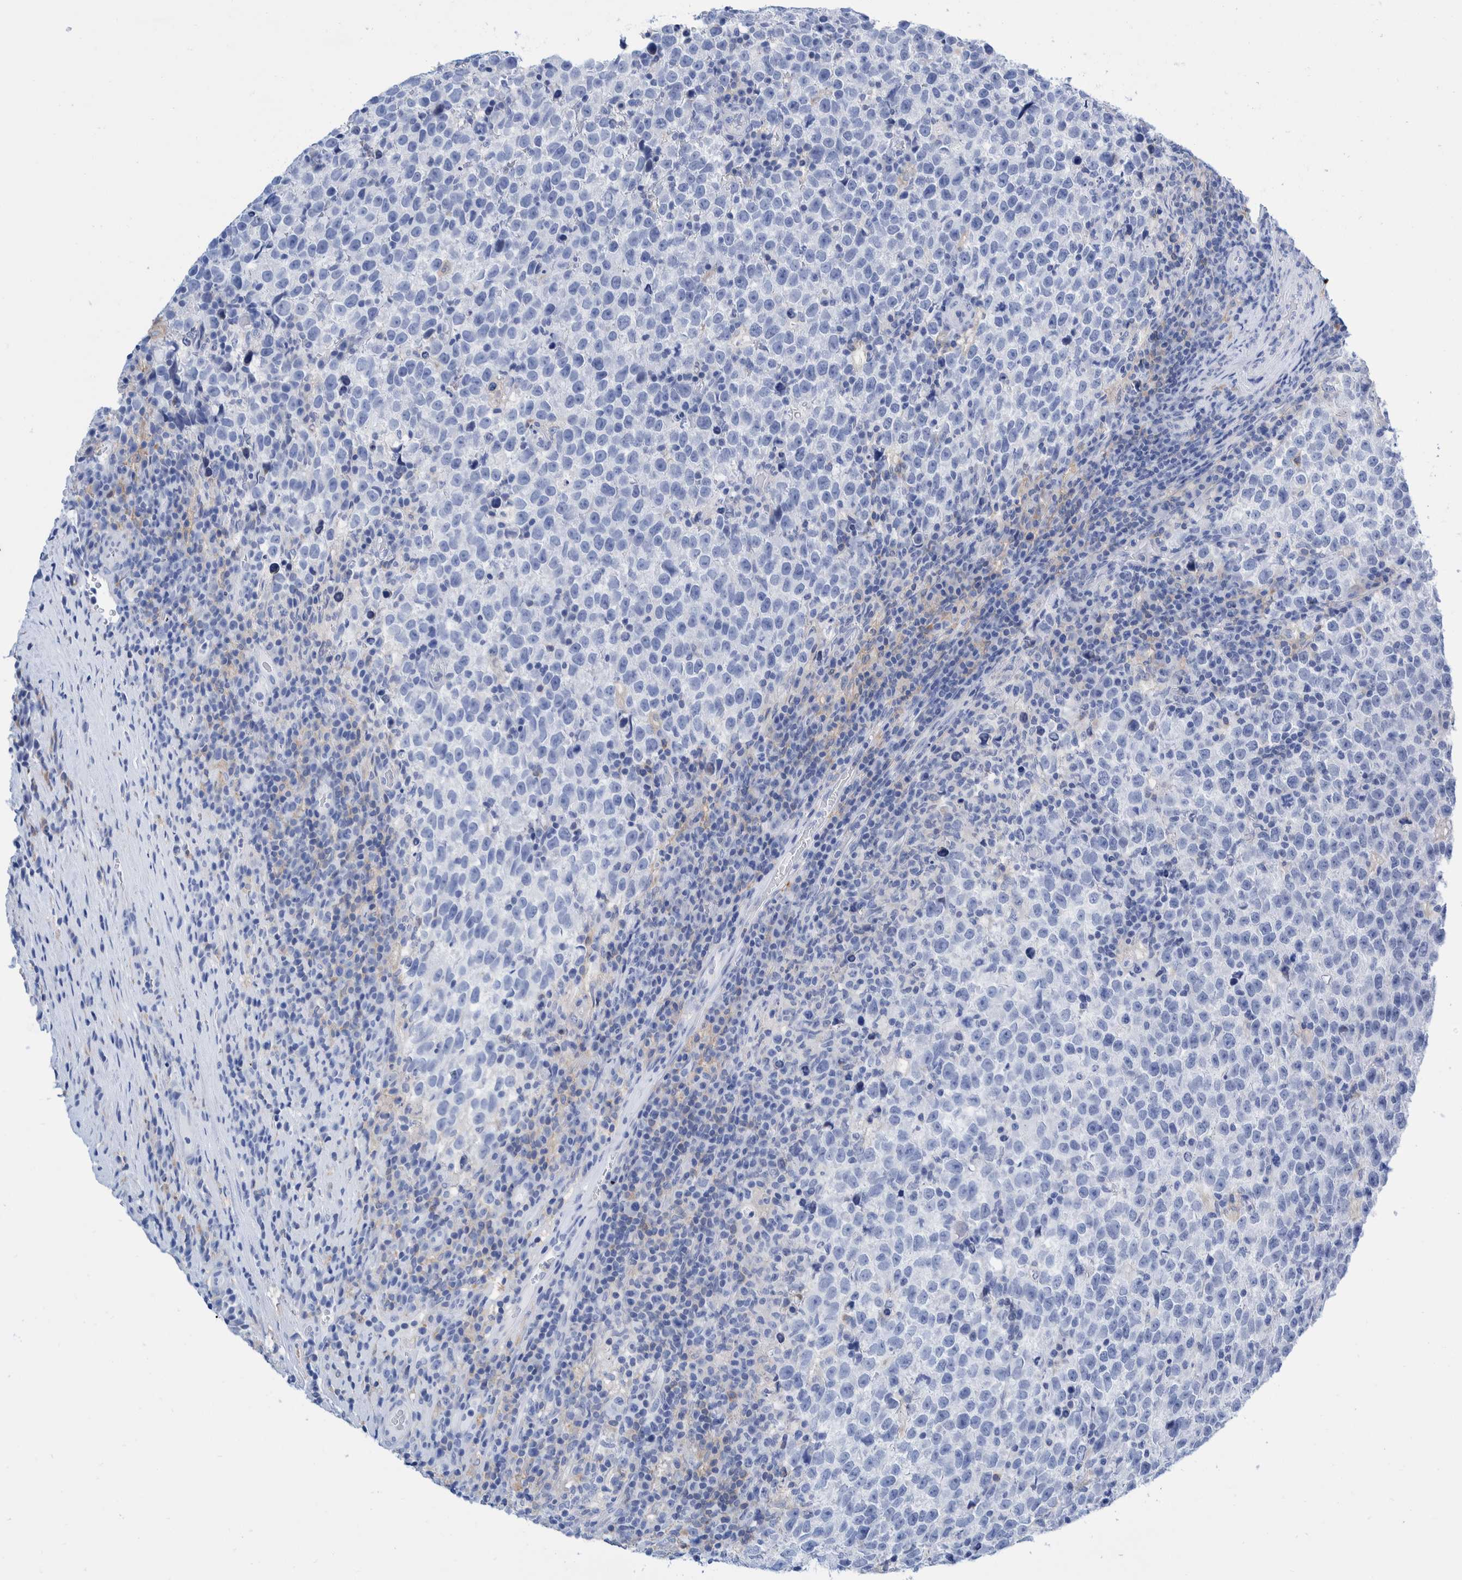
{"staining": {"intensity": "negative", "quantity": "none", "location": "none"}, "tissue": "testis cancer", "cell_type": "Tumor cells", "image_type": "cancer", "snomed": [{"axis": "morphology", "description": "Normal tissue, NOS"}, {"axis": "morphology", "description": "Seminoma, NOS"}, {"axis": "topography", "description": "Testis"}], "caption": "Tumor cells show no significant protein expression in testis cancer. The staining is performed using DAB (3,3'-diaminobenzidine) brown chromogen with nuclei counter-stained in using hematoxylin.", "gene": "KRT14", "patient": {"sex": "male", "age": 43}}